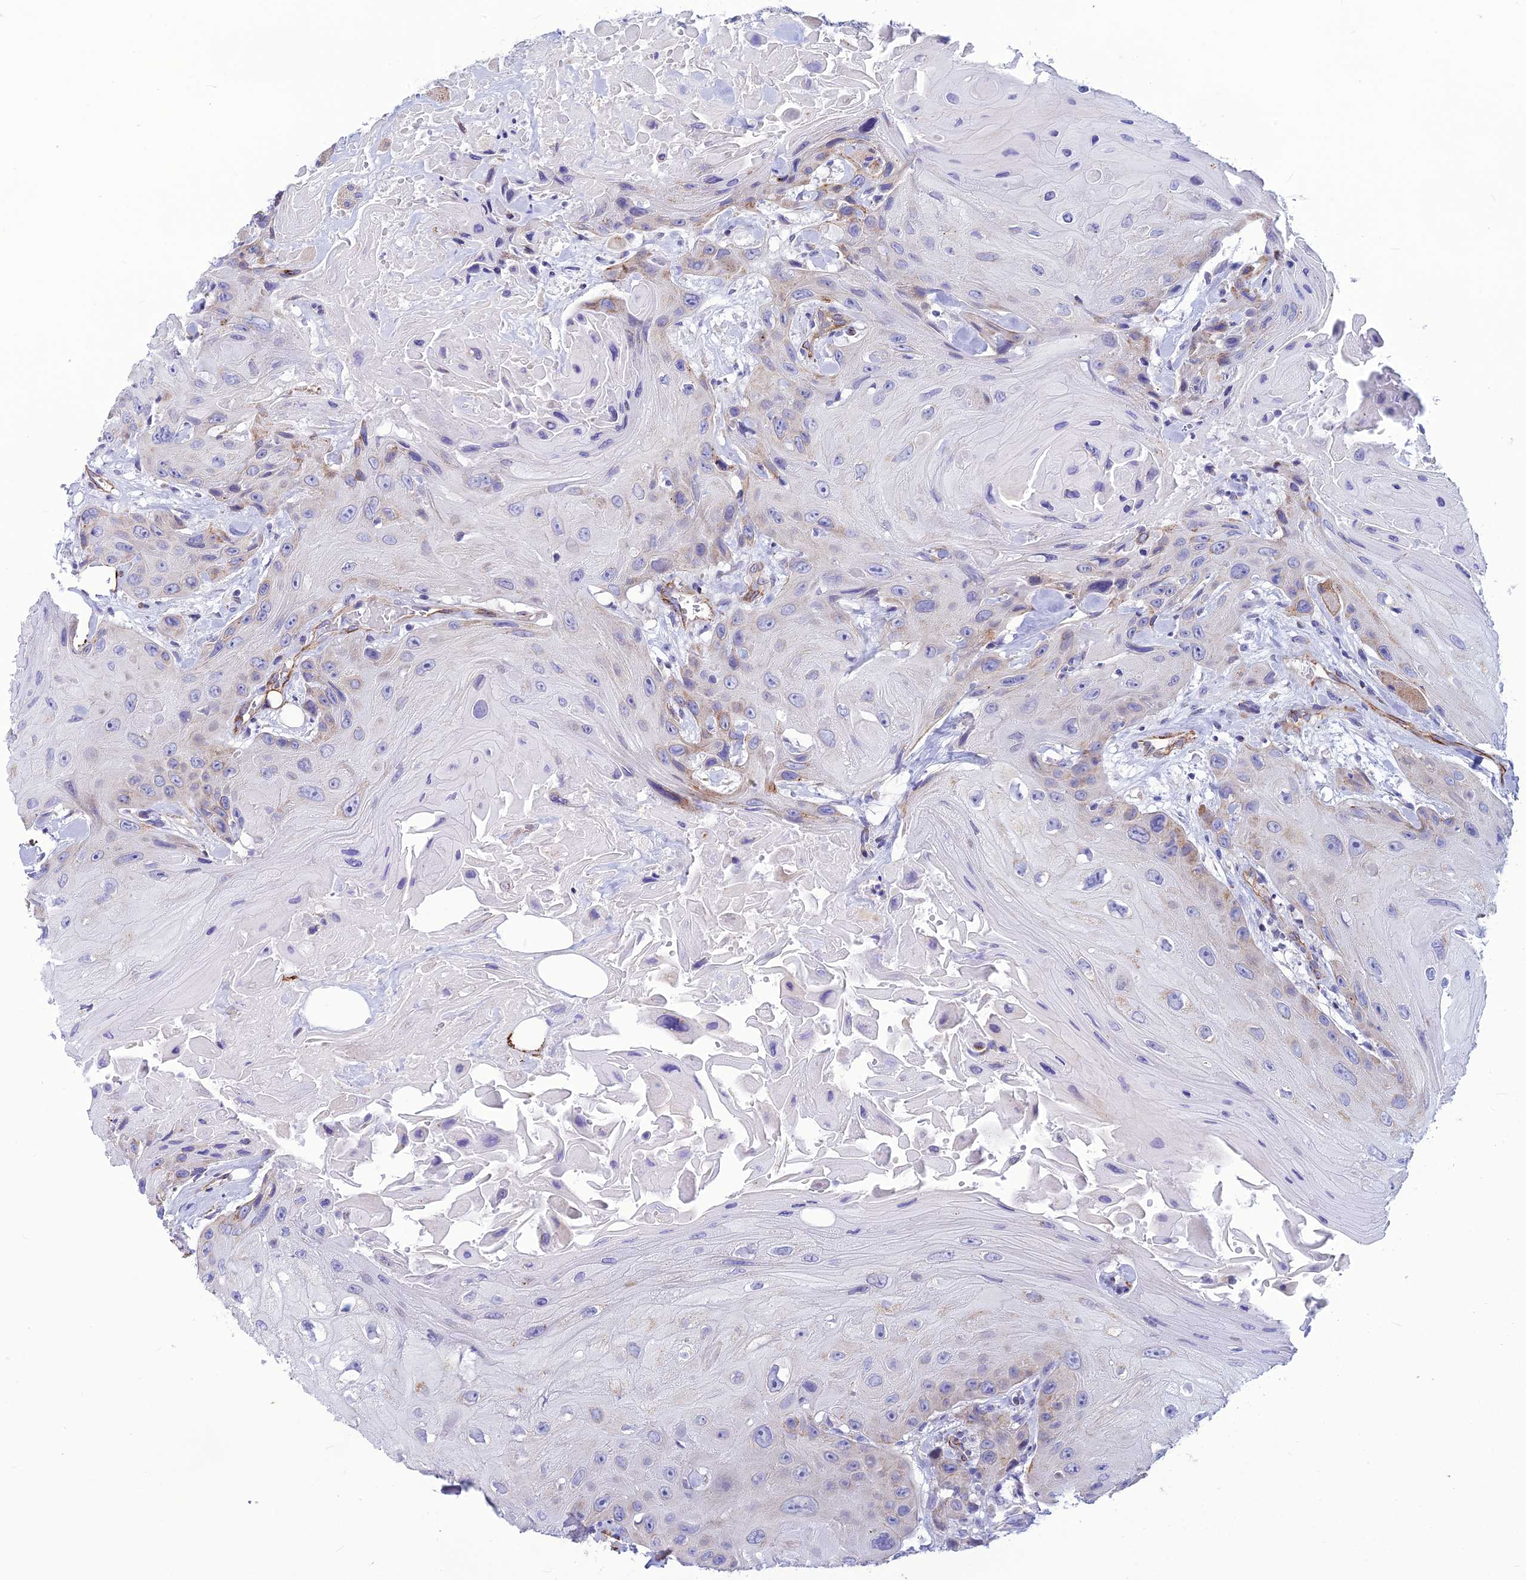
{"staining": {"intensity": "weak", "quantity": "<25%", "location": "cytoplasmic/membranous"}, "tissue": "head and neck cancer", "cell_type": "Tumor cells", "image_type": "cancer", "snomed": [{"axis": "morphology", "description": "Squamous cell carcinoma, NOS"}, {"axis": "topography", "description": "Head-Neck"}], "caption": "DAB immunohistochemical staining of squamous cell carcinoma (head and neck) shows no significant positivity in tumor cells.", "gene": "POMGNT1", "patient": {"sex": "male", "age": 81}}